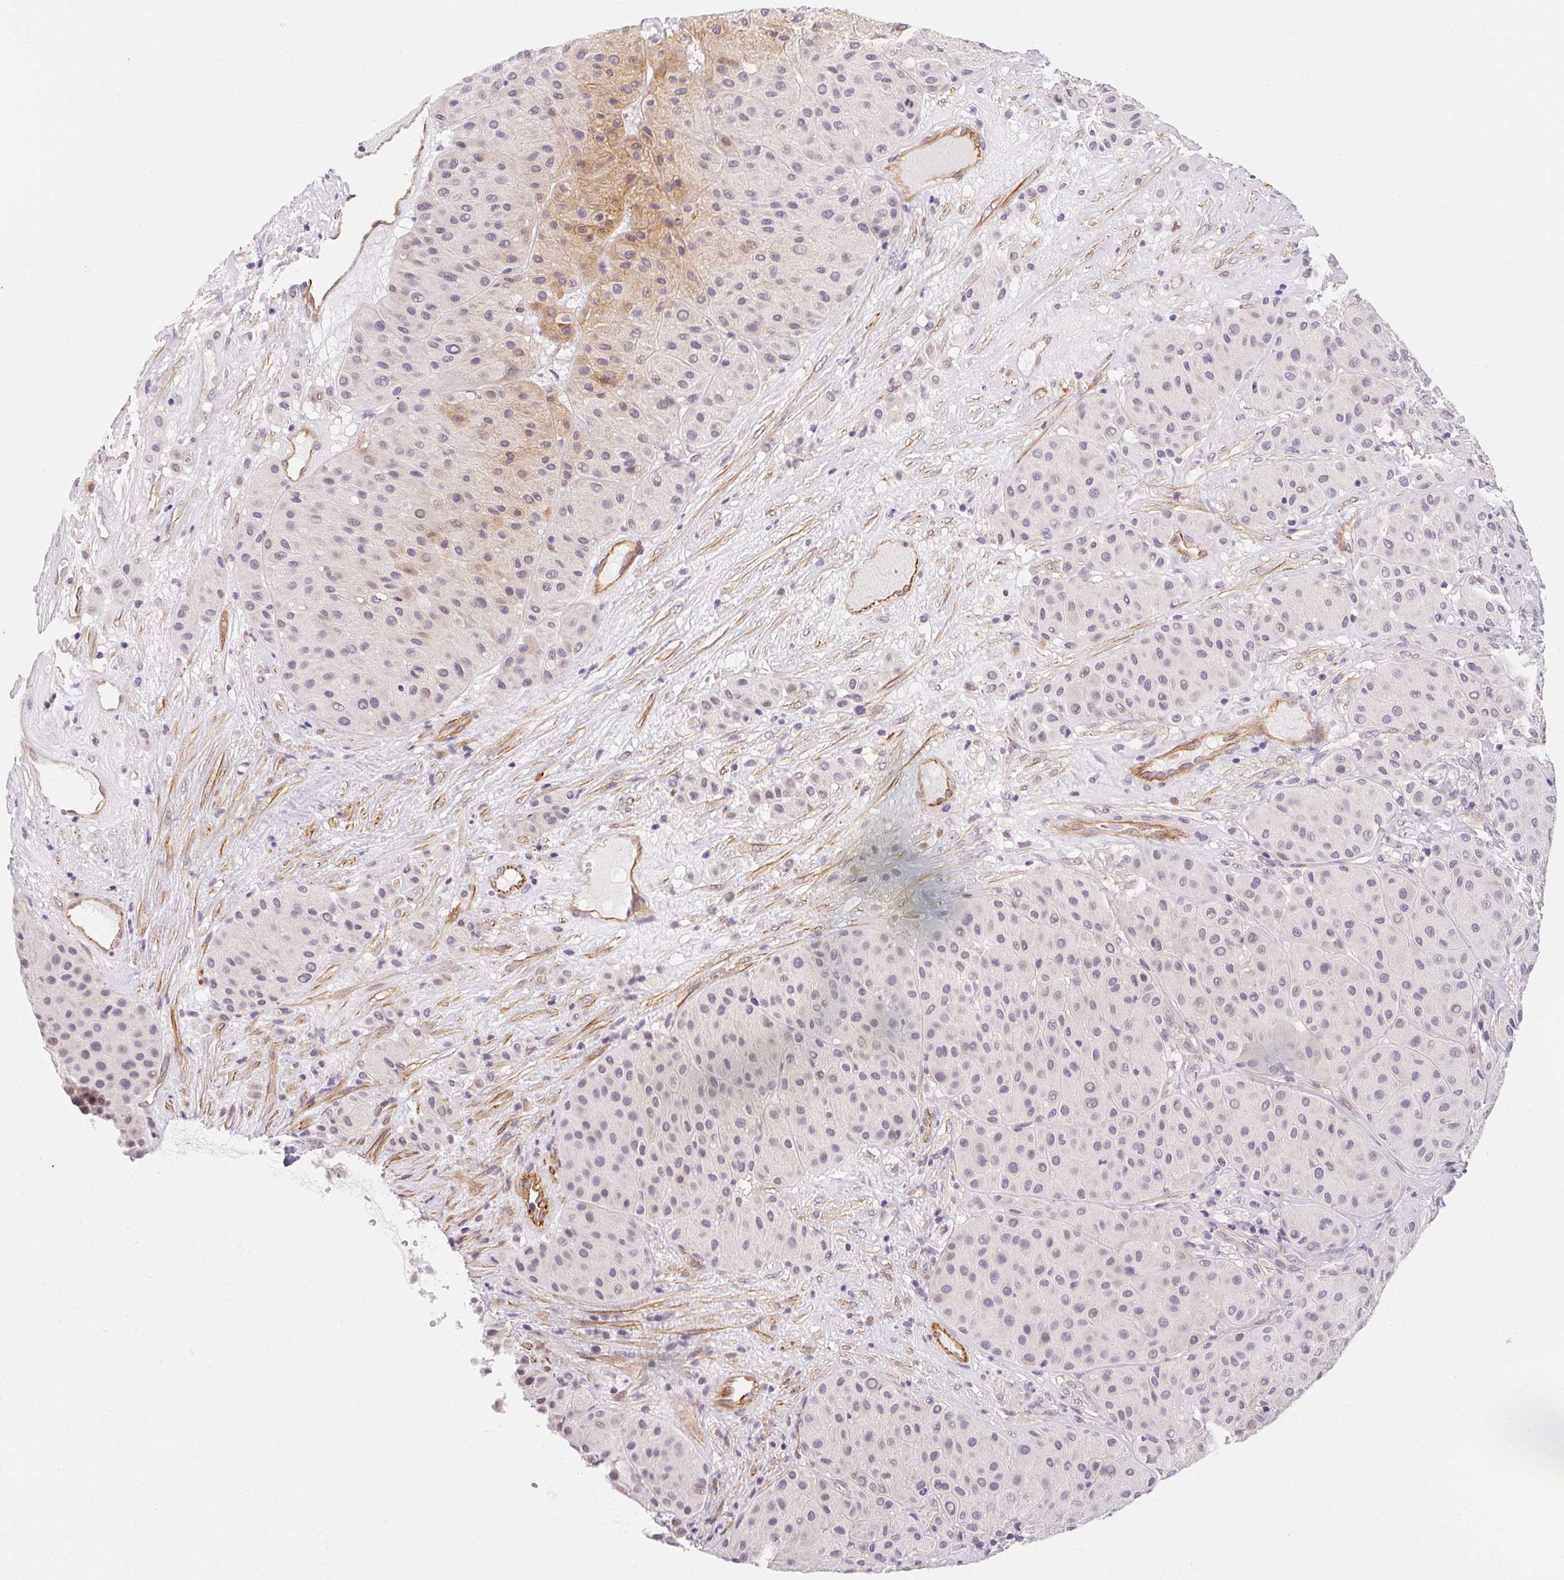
{"staining": {"intensity": "moderate", "quantity": "<25%", "location": "cytoplasmic/membranous"}, "tissue": "melanoma", "cell_type": "Tumor cells", "image_type": "cancer", "snomed": [{"axis": "morphology", "description": "Malignant melanoma, Metastatic site"}, {"axis": "topography", "description": "Smooth muscle"}], "caption": "This micrograph exhibits IHC staining of melanoma, with low moderate cytoplasmic/membranous expression in about <25% of tumor cells.", "gene": "CSN1S1", "patient": {"sex": "male", "age": 41}}